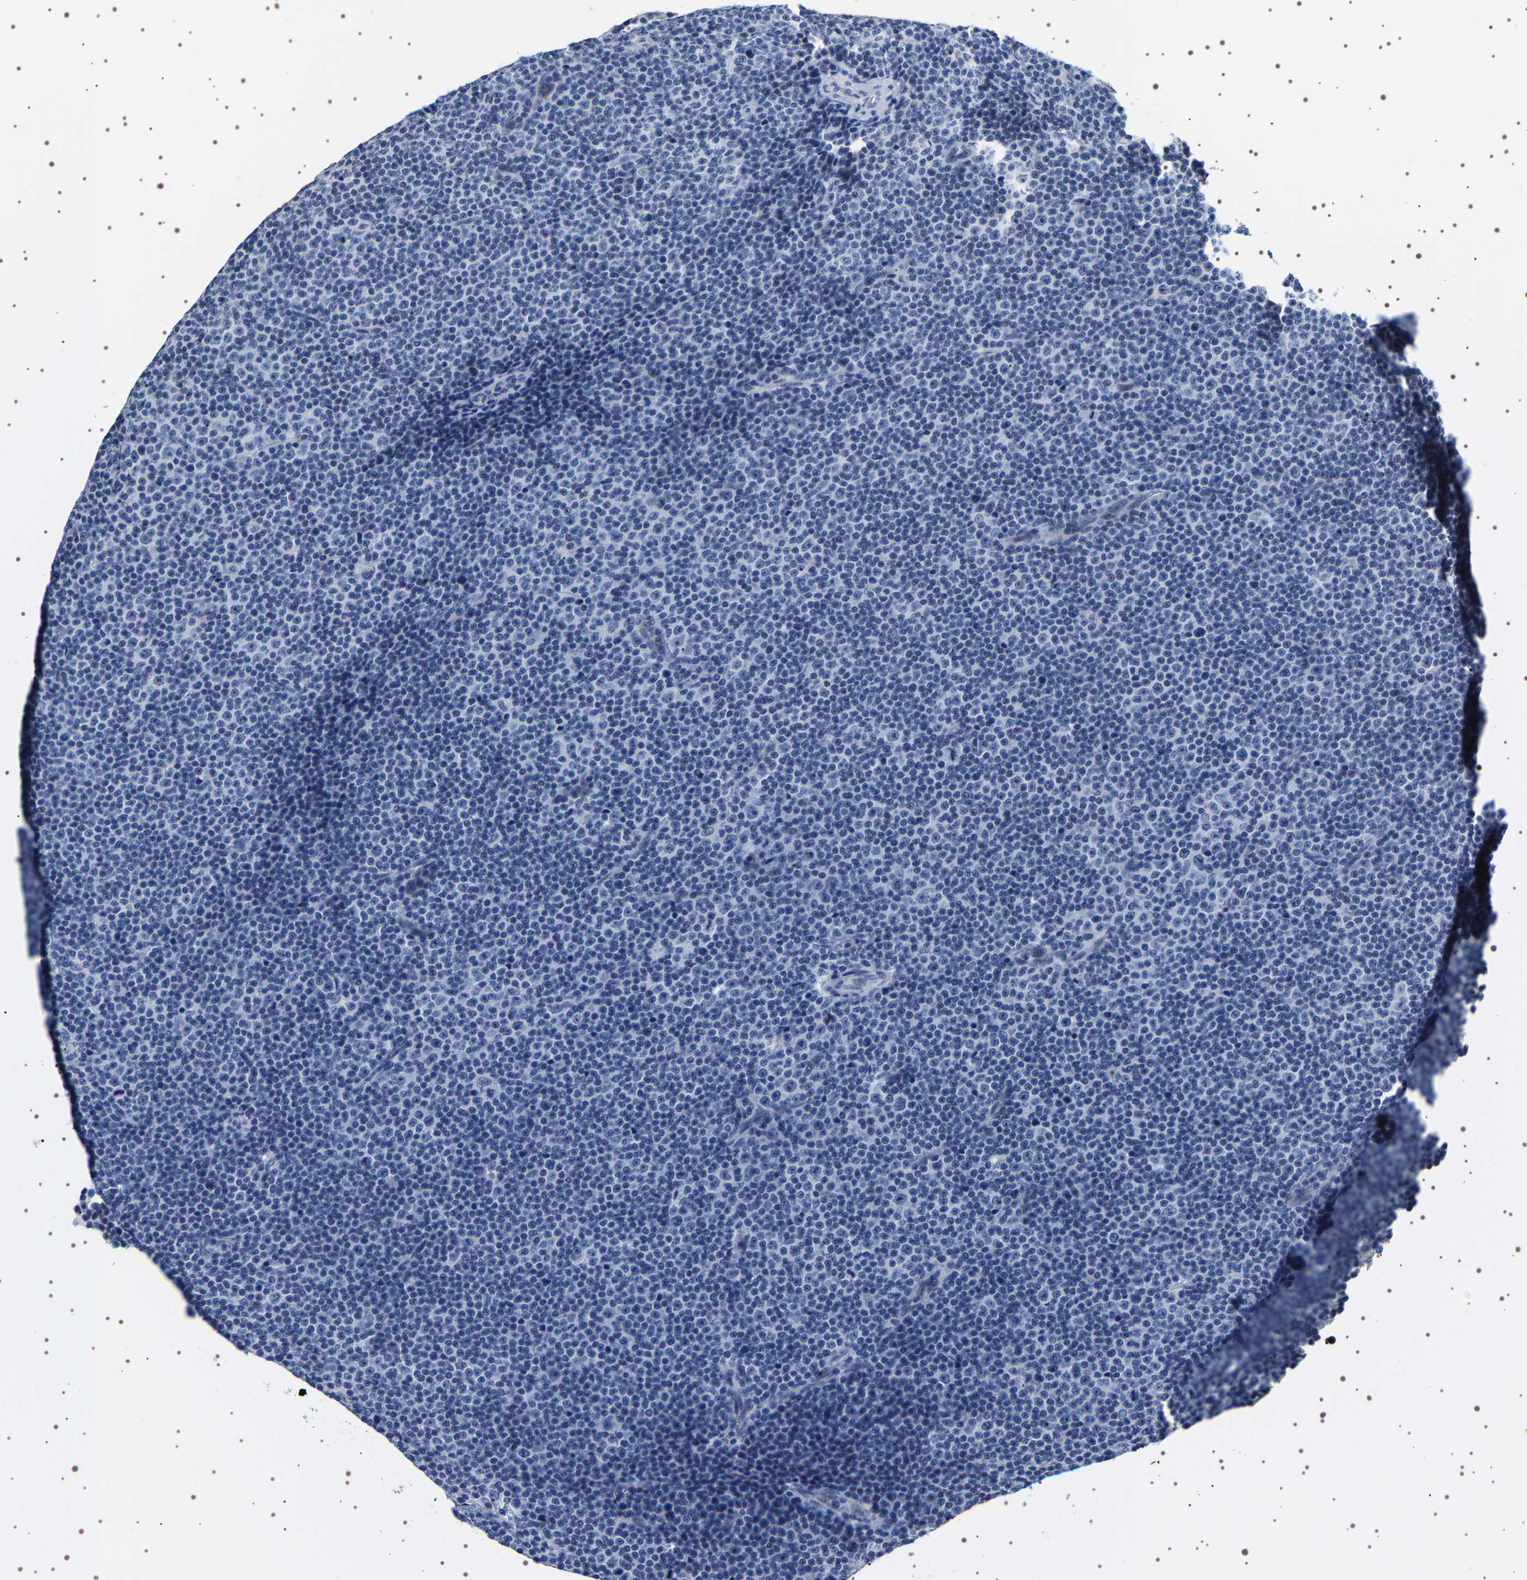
{"staining": {"intensity": "negative", "quantity": "none", "location": "none"}, "tissue": "lymphoma", "cell_type": "Tumor cells", "image_type": "cancer", "snomed": [{"axis": "morphology", "description": "Malignant lymphoma, non-Hodgkin's type, Low grade"}, {"axis": "topography", "description": "Lymph node"}], "caption": "Histopathology image shows no significant protein staining in tumor cells of low-grade malignant lymphoma, non-Hodgkin's type.", "gene": "UBQLN3", "patient": {"sex": "female", "age": 67}}